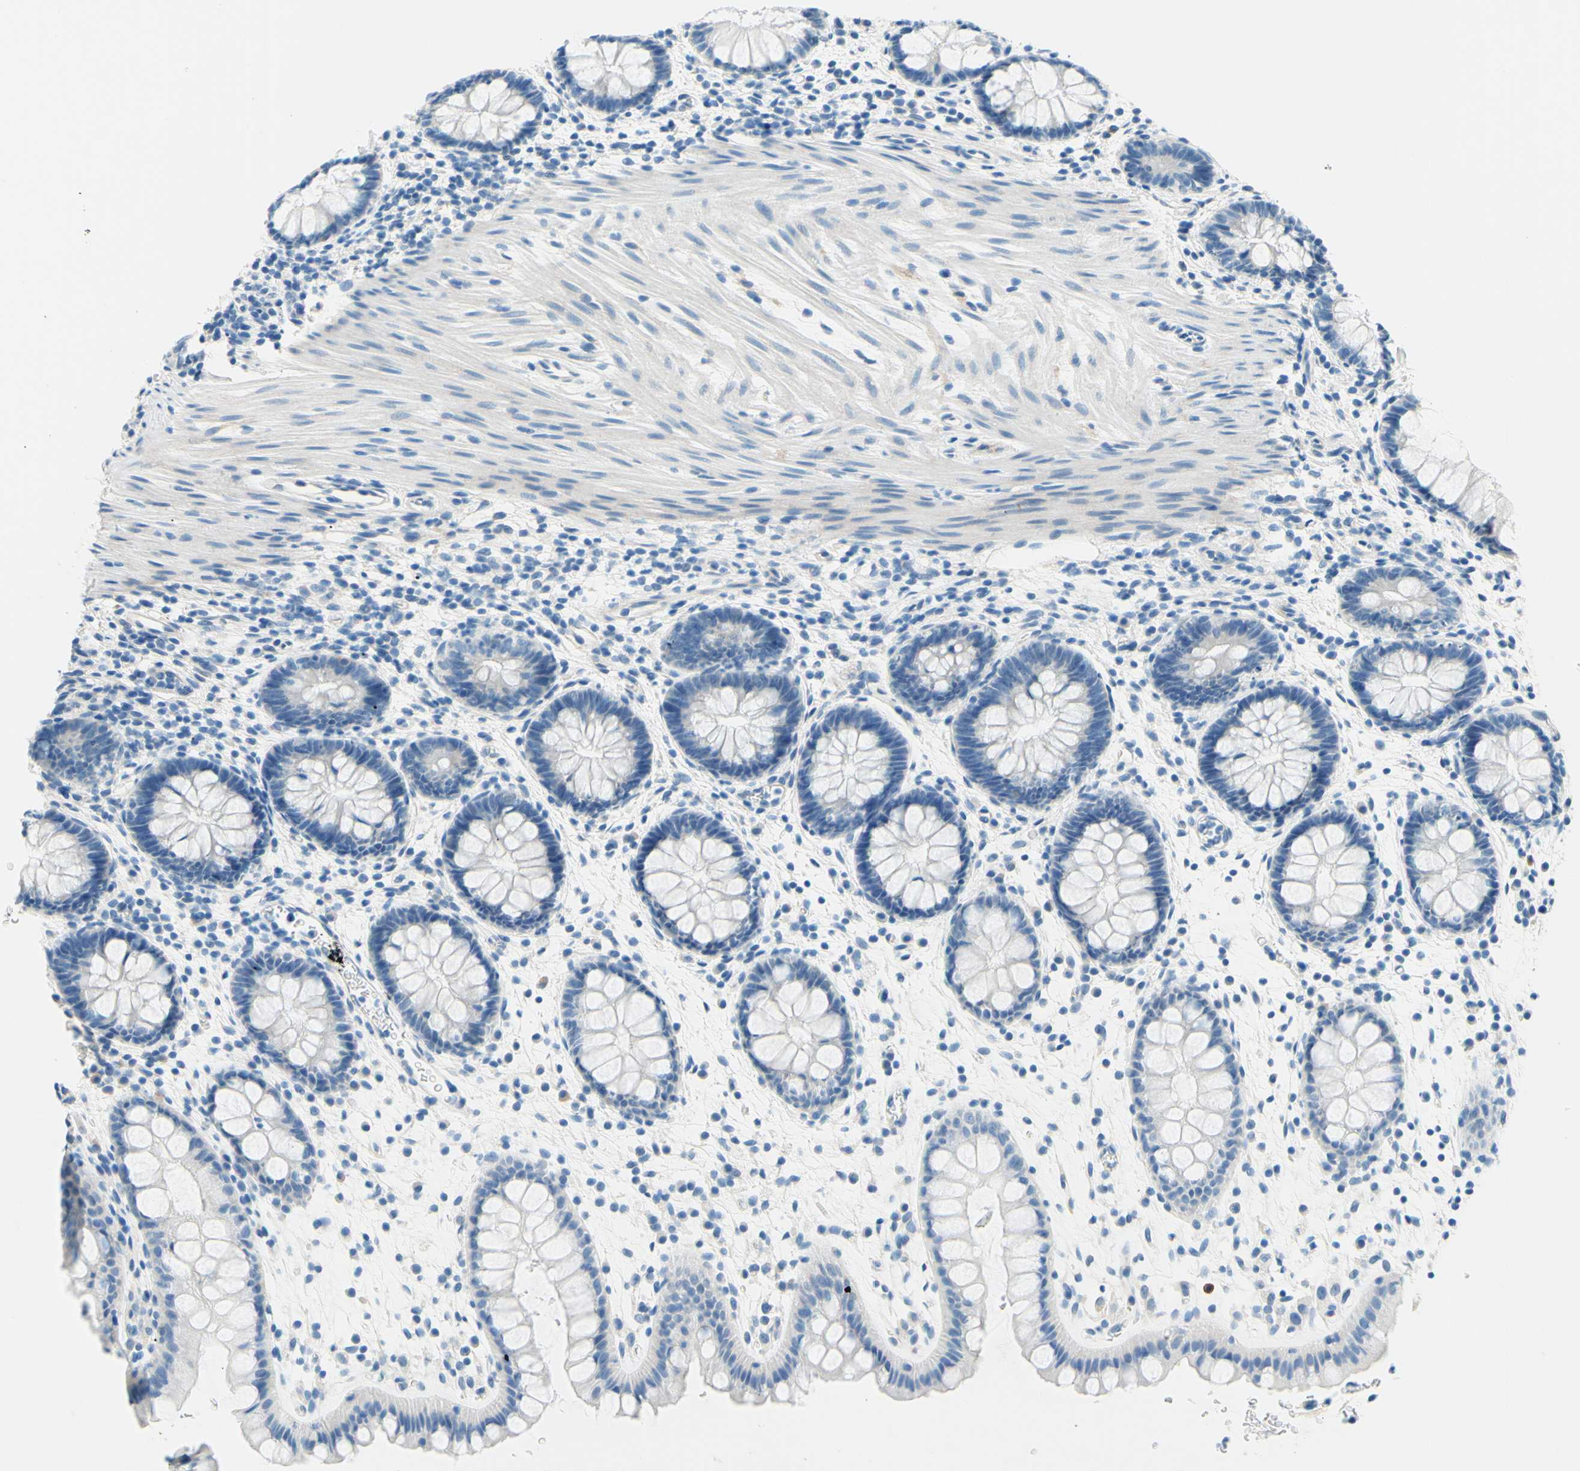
{"staining": {"intensity": "negative", "quantity": "none", "location": "none"}, "tissue": "rectum", "cell_type": "Glandular cells", "image_type": "normal", "snomed": [{"axis": "morphology", "description": "Normal tissue, NOS"}, {"axis": "topography", "description": "Rectum"}], "caption": "This is a micrograph of immunohistochemistry (IHC) staining of benign rectum, which shows no positivity in glandular cells.", "gene": "PASD1", "patient": {"sex": "female", "age": 24}}